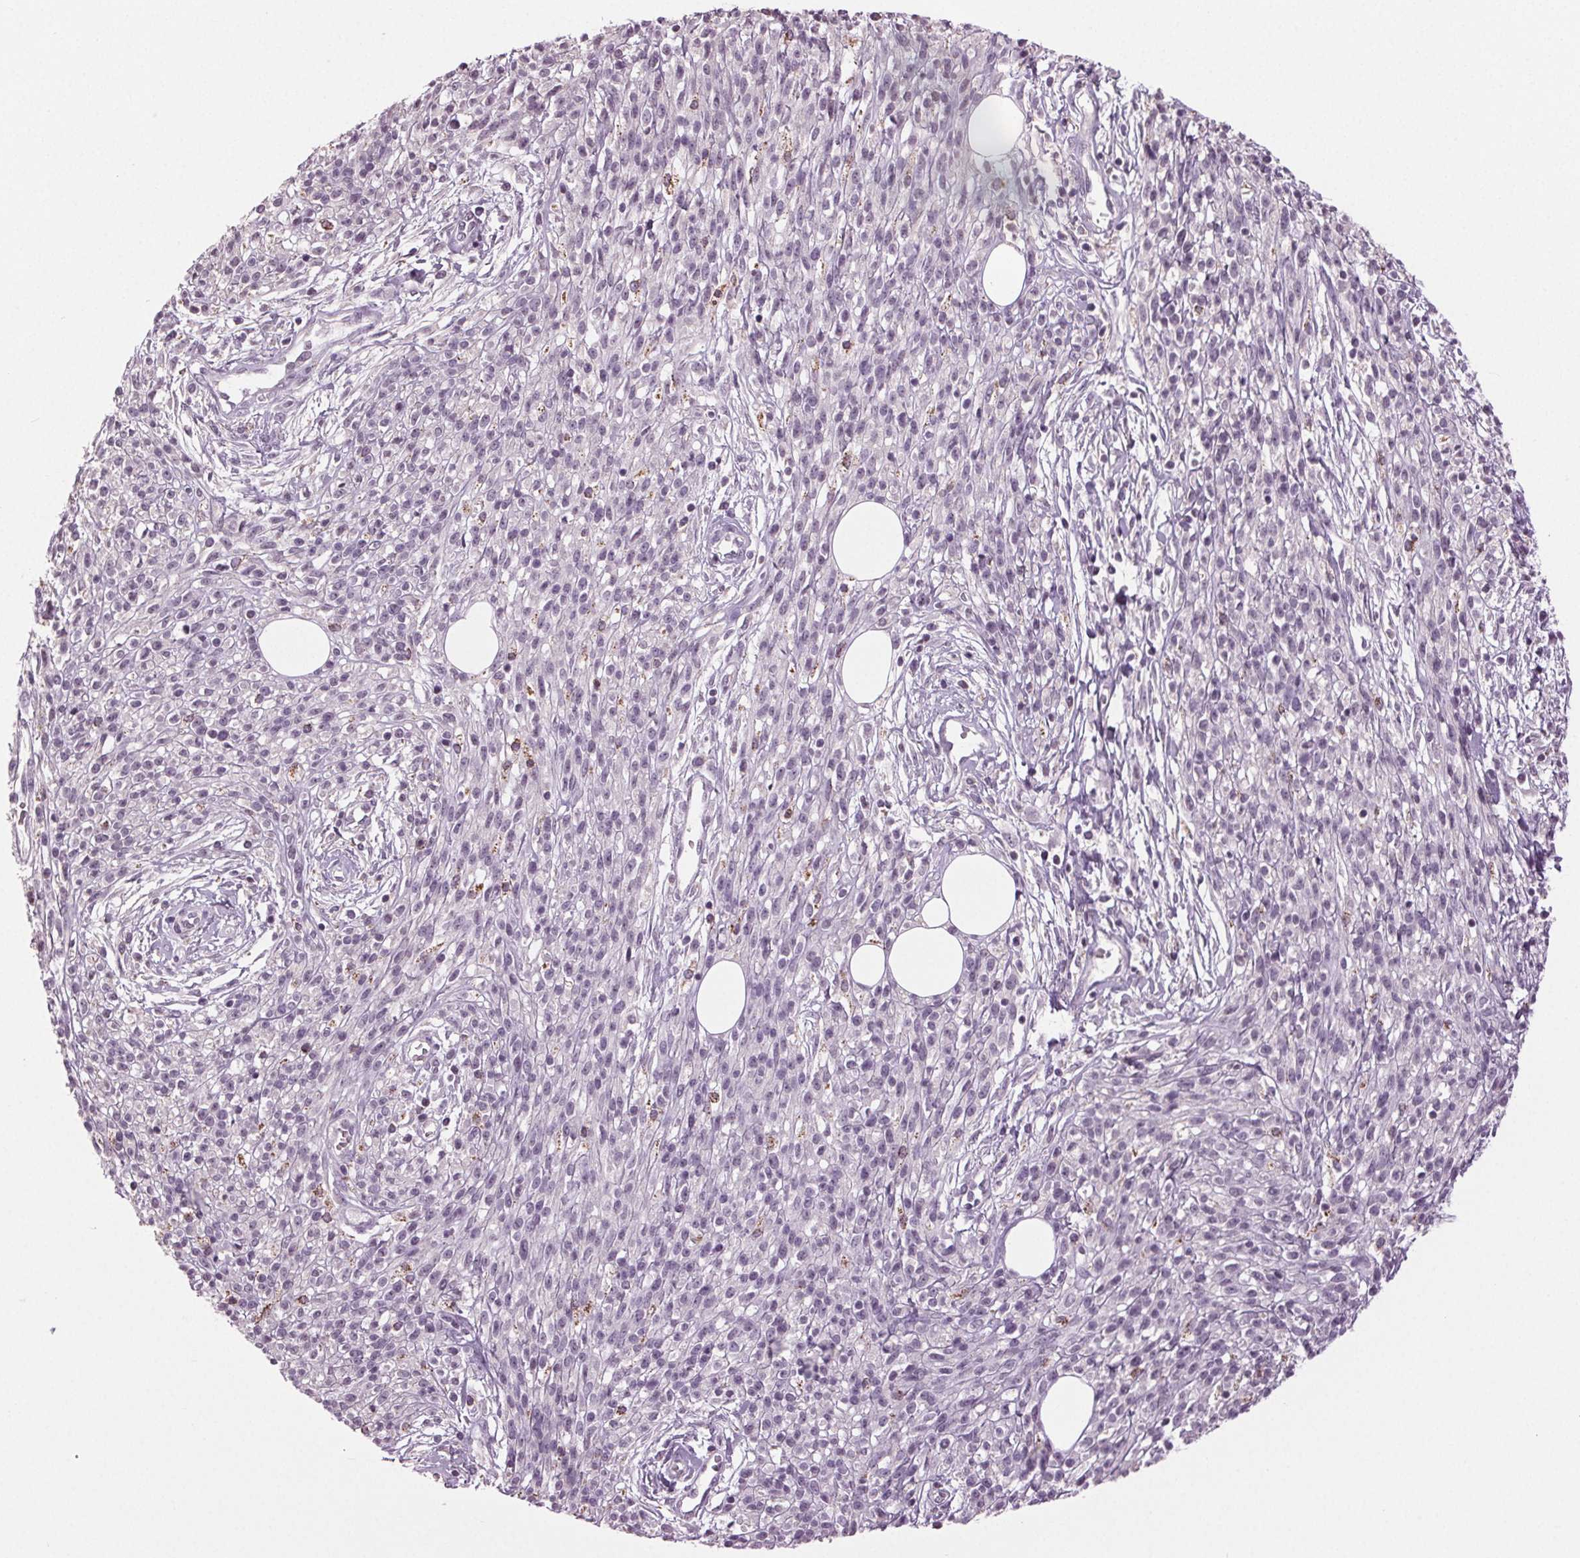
{"staining": {"intensity": "negative", "quantity": "none", "location": "none"}, "tissue": "melanoma", "cell_type": "Tumor cells", "image_type": "cancer", "snomed": [{"axis": "morphology", "description": "Malignant melanoma, NOS"}, {"axis": "topography", "description": "Skin"}, {"axis": "topography", "description": "Skin of trunk"}], "caption": "The immunohistochemistry micrograph has no significant expression in tumor cells of melanoma tissue. Nuclei are stained in blue.", "gene": "DNAH12", "patient": {"sex": "male", "age": 74}}